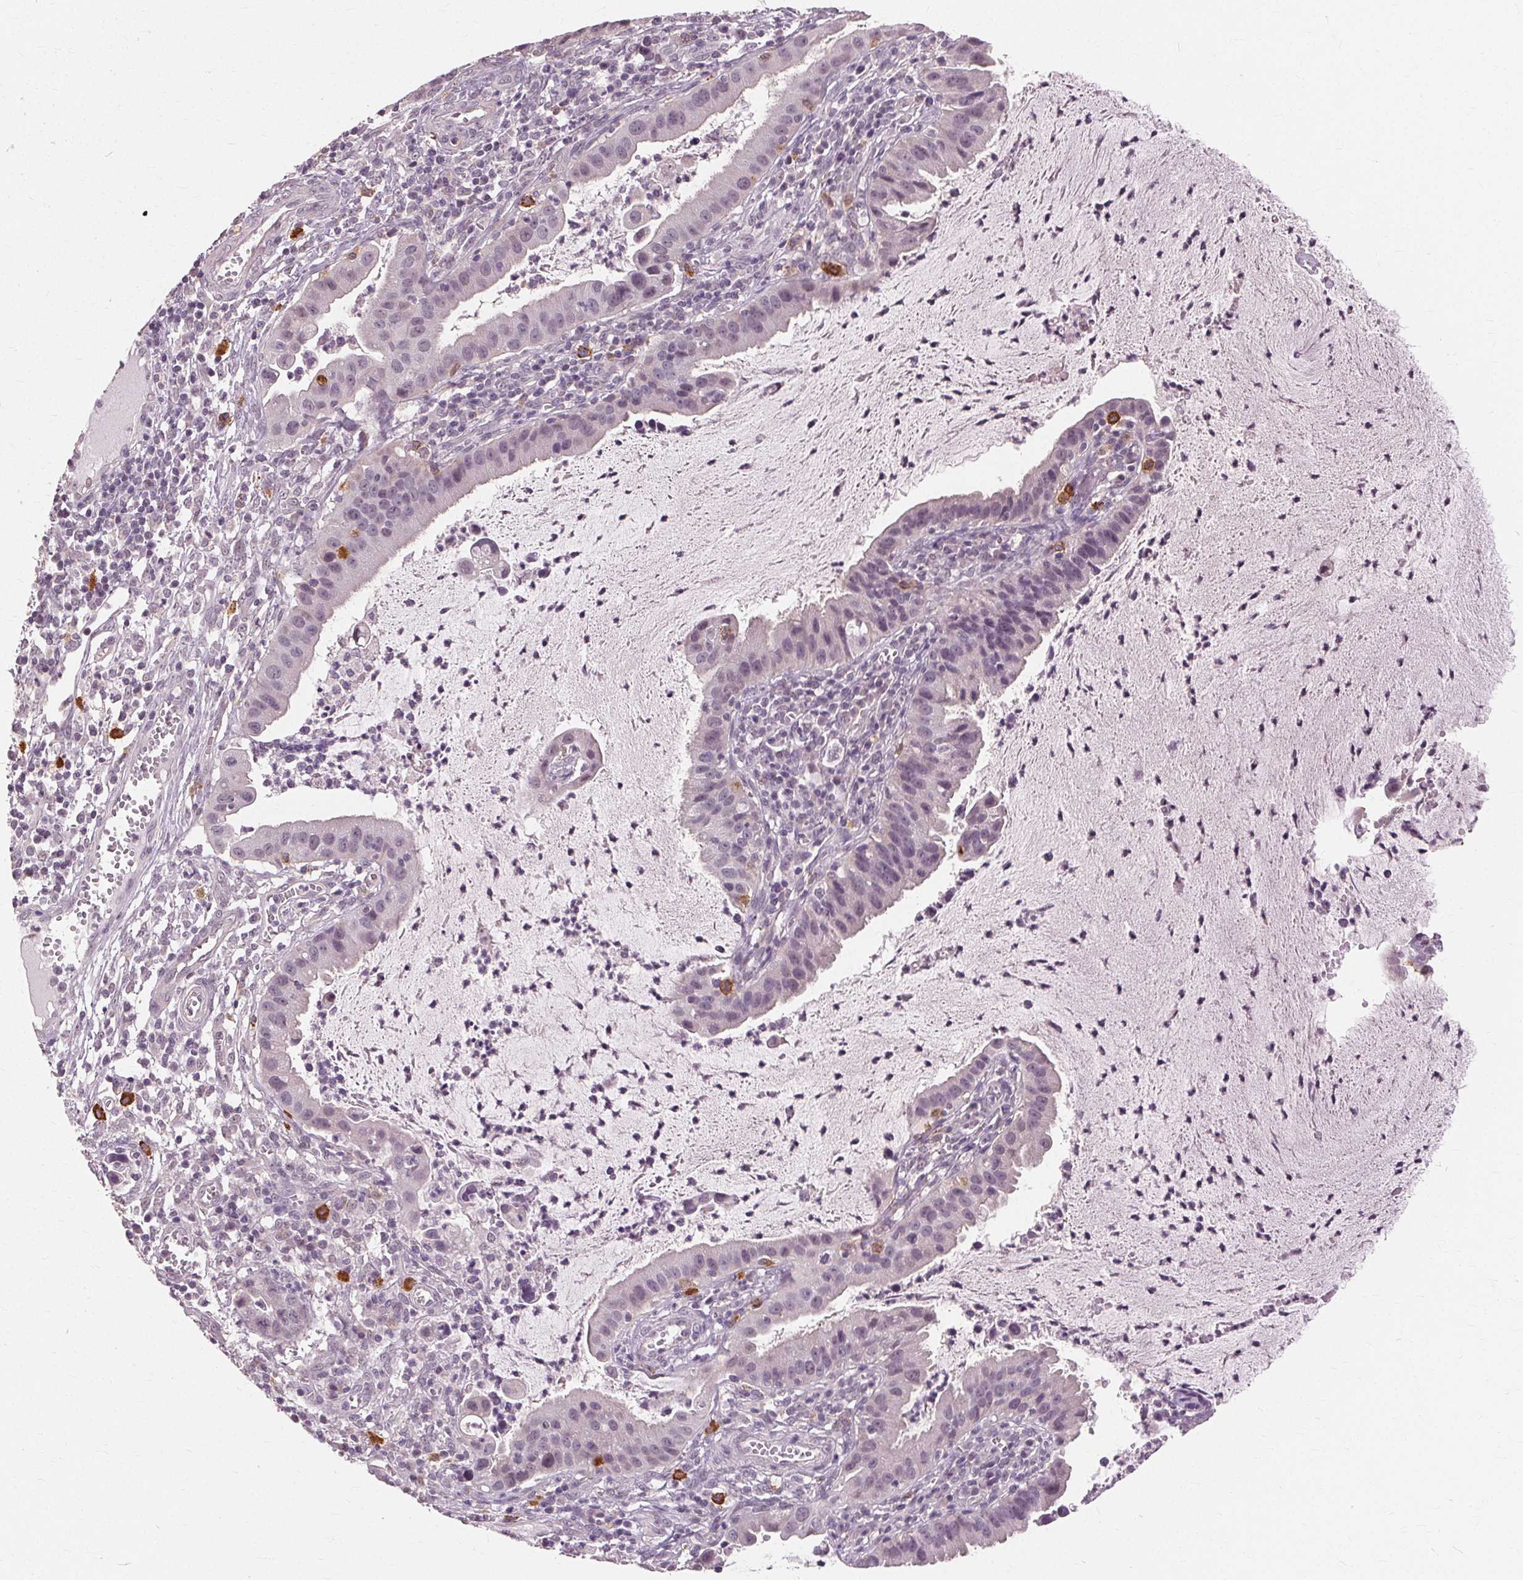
{"staining": {"intensity": "negative", "quantity": "none", "location": "none"}, "tissue": "cervical cancer", "cell_type": "Tumor cells", "image_type": "cancer", "snomed": [{"axis": "morphology", "description": "Adenocarcinoma, NOS"}, {"axis": "topography", "description": "Cervix"}], "caption": "Protein analysis of cervical cancer (adenocarcinoma) exhibits no significant positivity in tumor cells. (Stains: DAB immunohistochemistry with hematoxylin counter stain, Microscopy: brightfield microscopy at high magnification).", "gene": "SIGLEC6", "patient": {"sex": "female", "age": 34}}